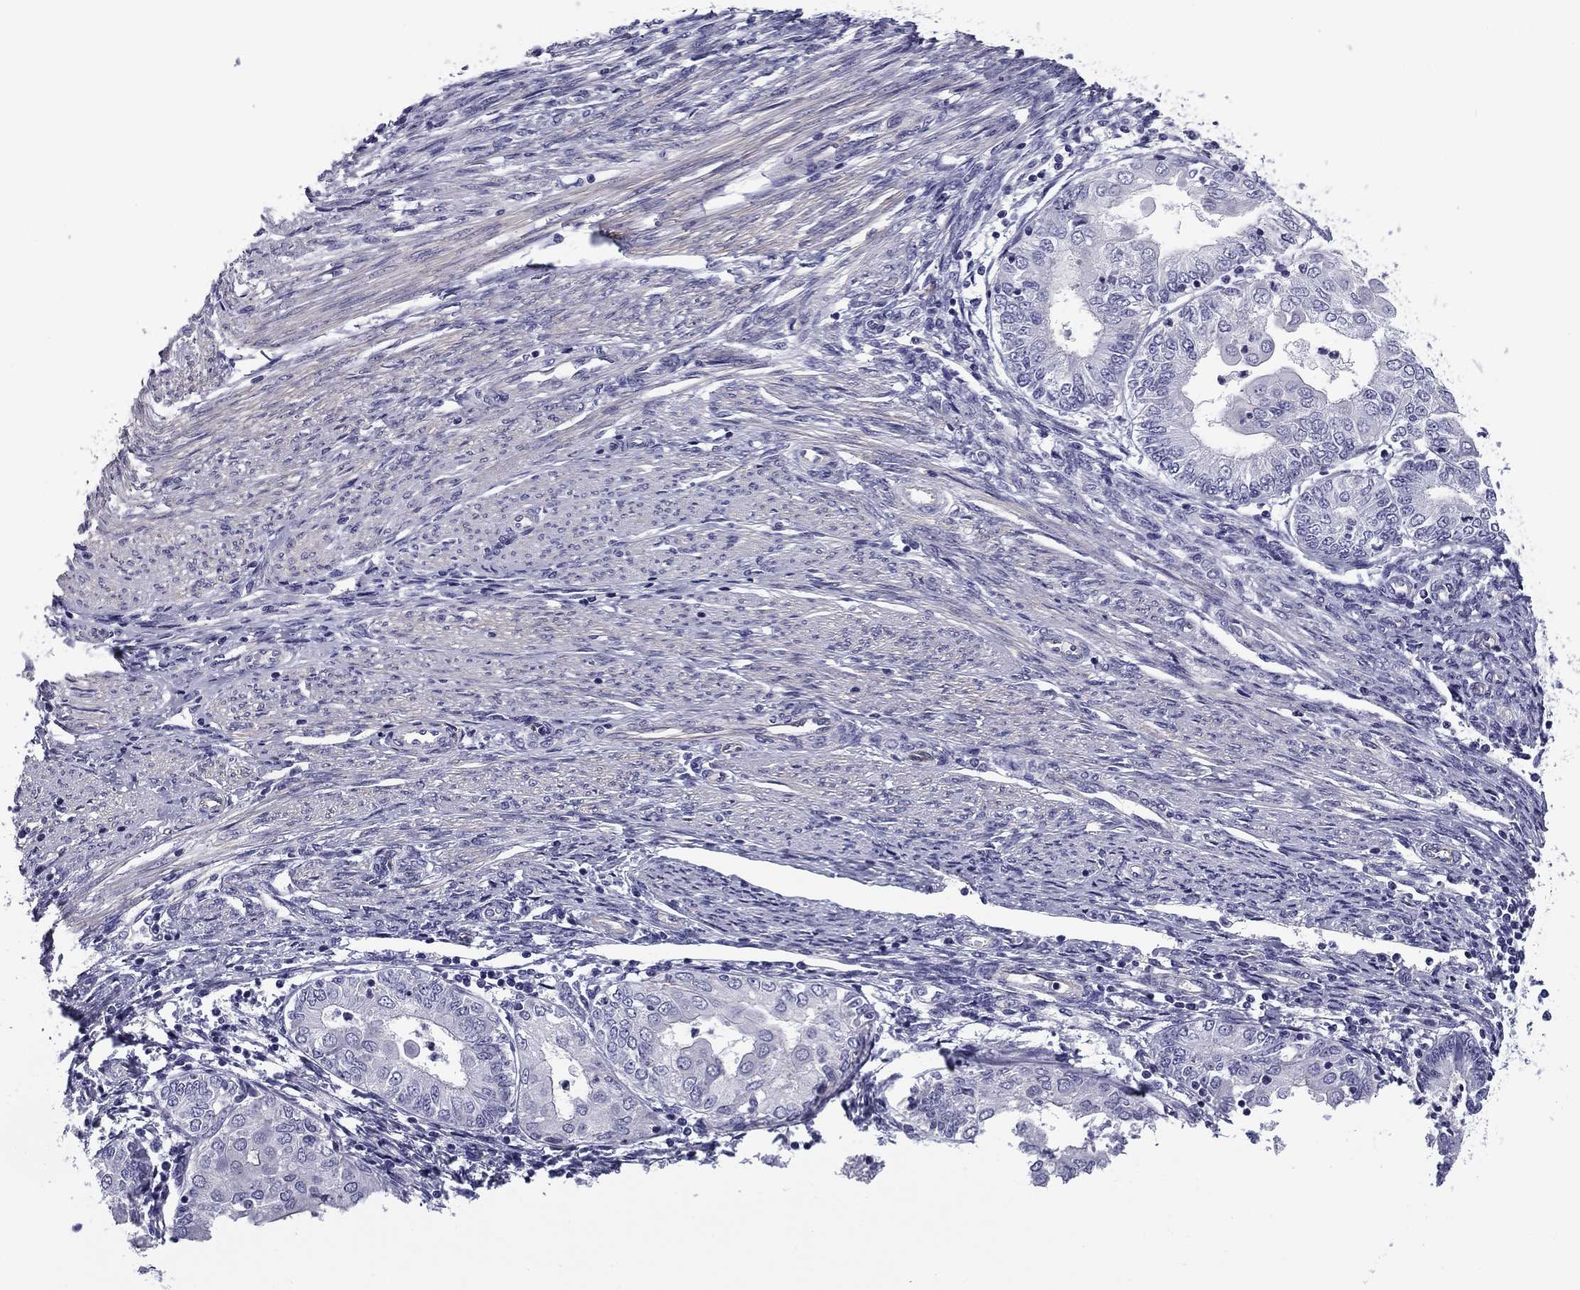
{"staining": {"intensity": "negative", "quantity": "none", "location": "none"}, "tissue": "endometrial cancer", "cell_type": "Tumor cells", "image_type": "cancer", "snomed": [{"axis": "morphology", "description": "Adenocarcinoma, NOS"}, {"axis": "topography", "description": "Endometrium"}], "caption": "Tumor cells show no significant staining in adenocarcinoma (endometrial).", "gene": "FLNC", "patient": {"sex": "female", "age": 68}}